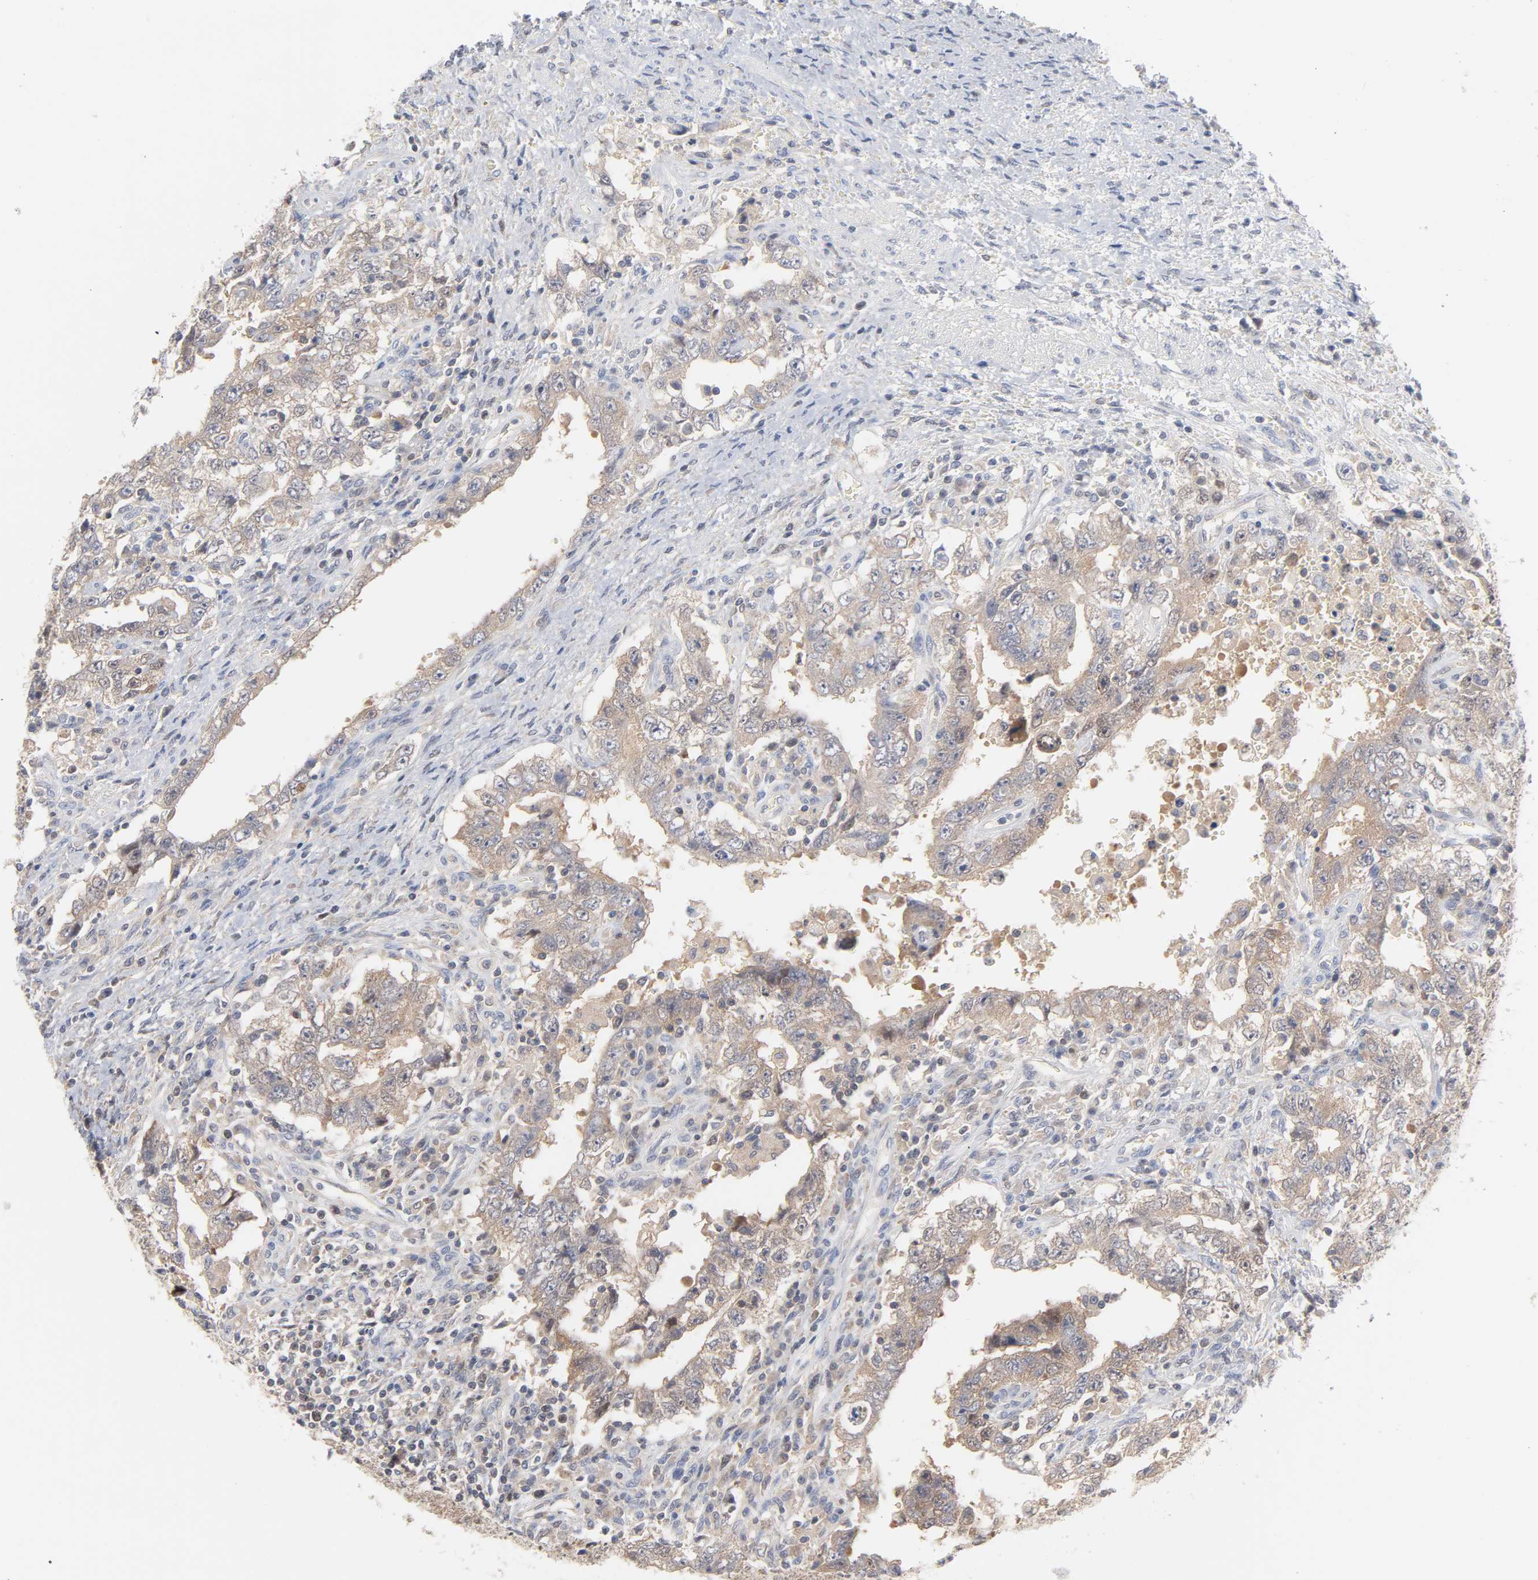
{"staining": {"intensity": "weak", "quantity": "25%-75%", "location": "cytoplasmic/membranous"}, "tissue": "testis cancer", "cell_type": "Tumor cells", "image_type": "cancer", "snomed": [{"axis": "morphology", "description": "Carcinoma, Embryonal, NOS"}, {"axis": "topography", "description": "Testis"}], "caption": "High-power microscopy captured an immunohistochemistry (IHC) photomicrograph of testis cancer, revealing weak cytoplasmic/membranous staining in about 25%-75% of tumor cells. (IHC, brightfield microscopy, high magnification).", "gene": "UBL4A", "patient": {"sex": "male", "age": 26}}